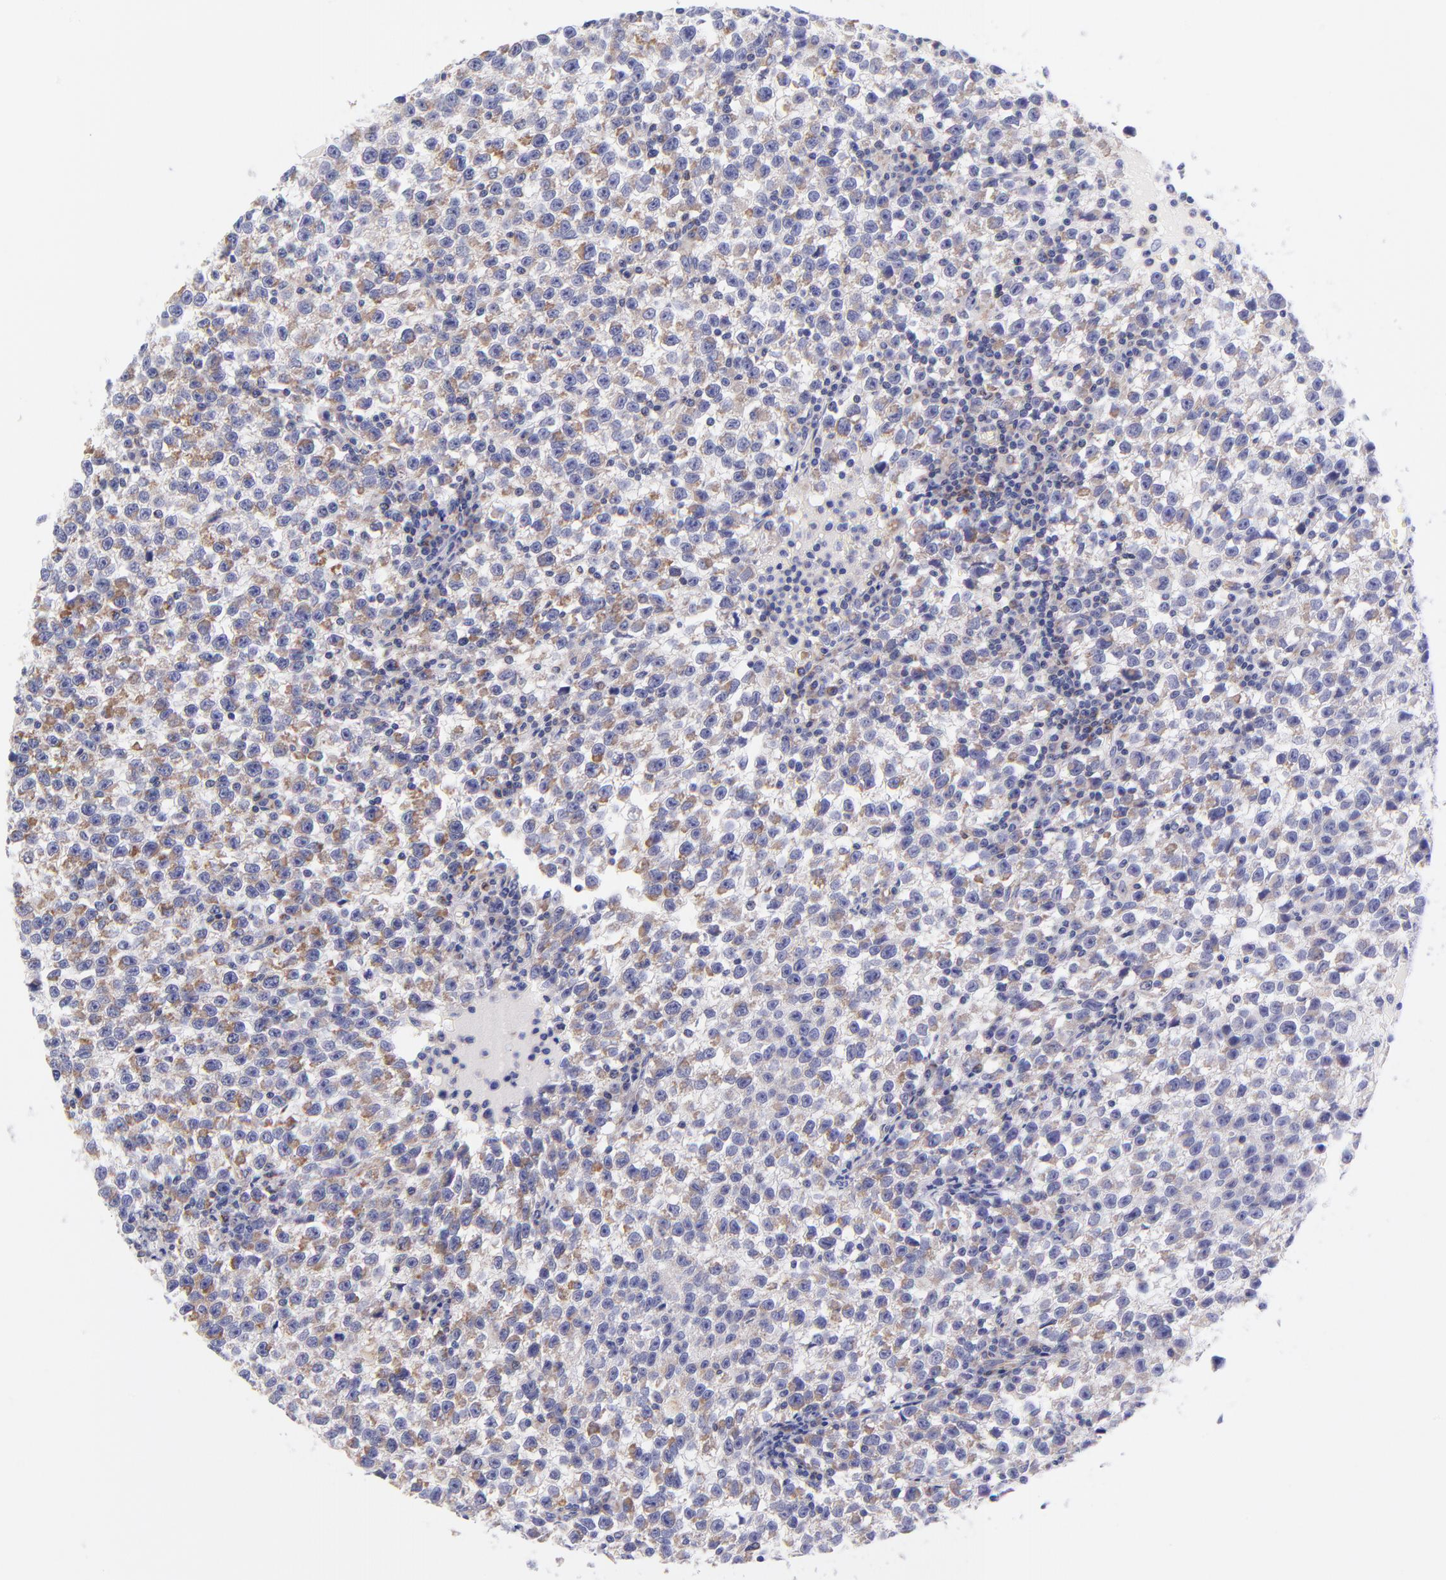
{"staining": {"intensity": "moderate", "quantity": "25%-75%", "location": "cytoplasmic/membranous"}, "tissue": "testis cancer", "cell_type": "Tumor cells", "image_type": "cancer", "snomed": [{"axis": "morphology", "description": "Seminoma, NOS"}, {"axis": "topography", "description": "Testis"}], "caption": "The photomicrograph exhibits staining of testis cancer (seminoma), revealing moderate cytoplasmic/membranous protein expression (brown color) within tumor cells. The staining was performed using DAB, with brown indicating positive protein expression. Nuclei are stained blue with hematoxylin.", "gene": "NDUFB7", "patient": {"sex": "male", "age": 35}}